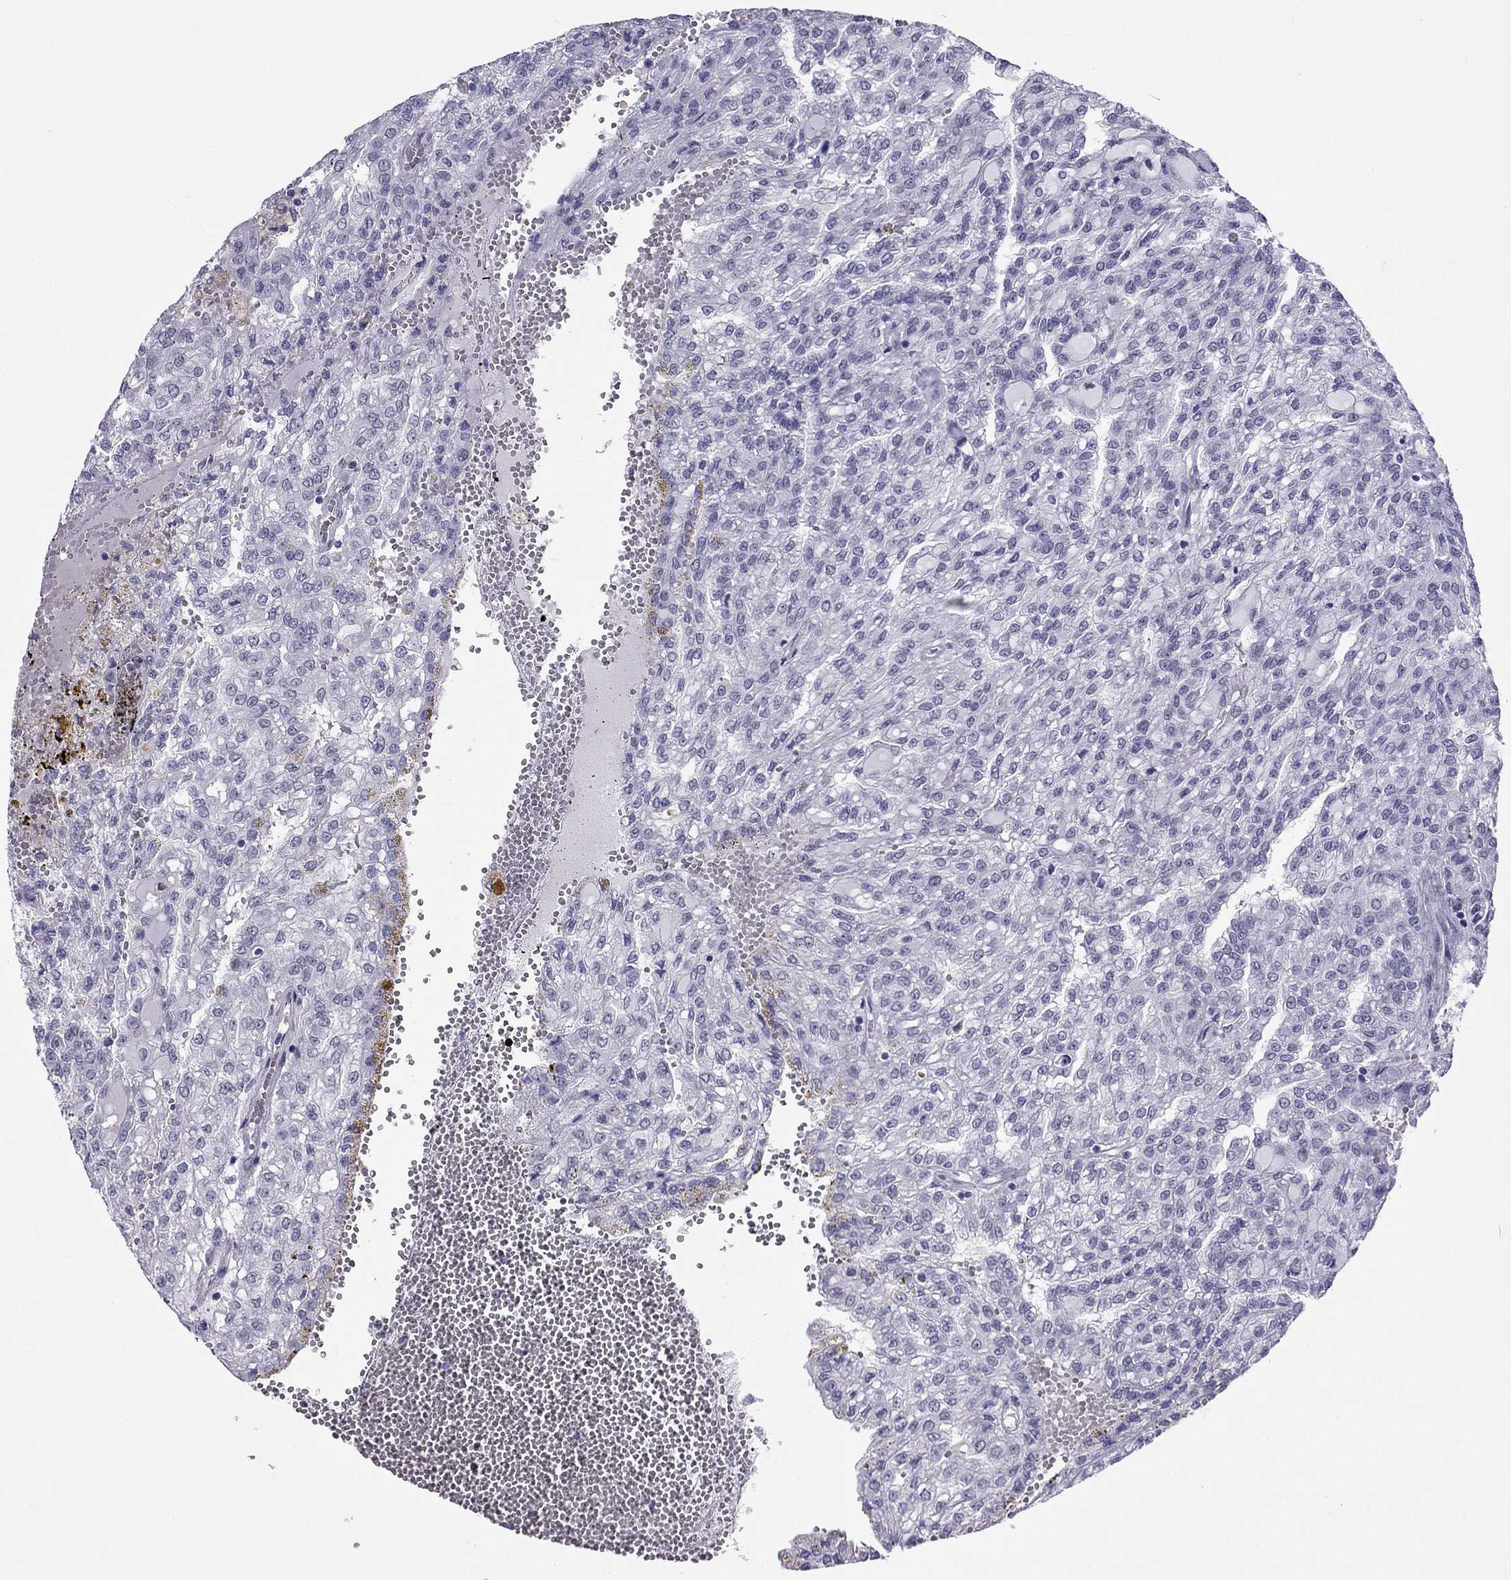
{"staining": {"intensity": "negative", "quantity": "none", "location": "none"}, "tissue": "renal cancer", "cell_type": "Tumor cells", "image_type": "cancer", "snomed": [{"axis": "morphology", "description": "Adenocarcinoma, NOS"}, {"axis": "topography", "description": "Kidney"}], "caption": "This is an immunohistochemistry image of renal adenocarcinoma. There is no staining in tumor cells.", "gene": "CROCC2", "patient": {"sex": "male", "age": 63}}